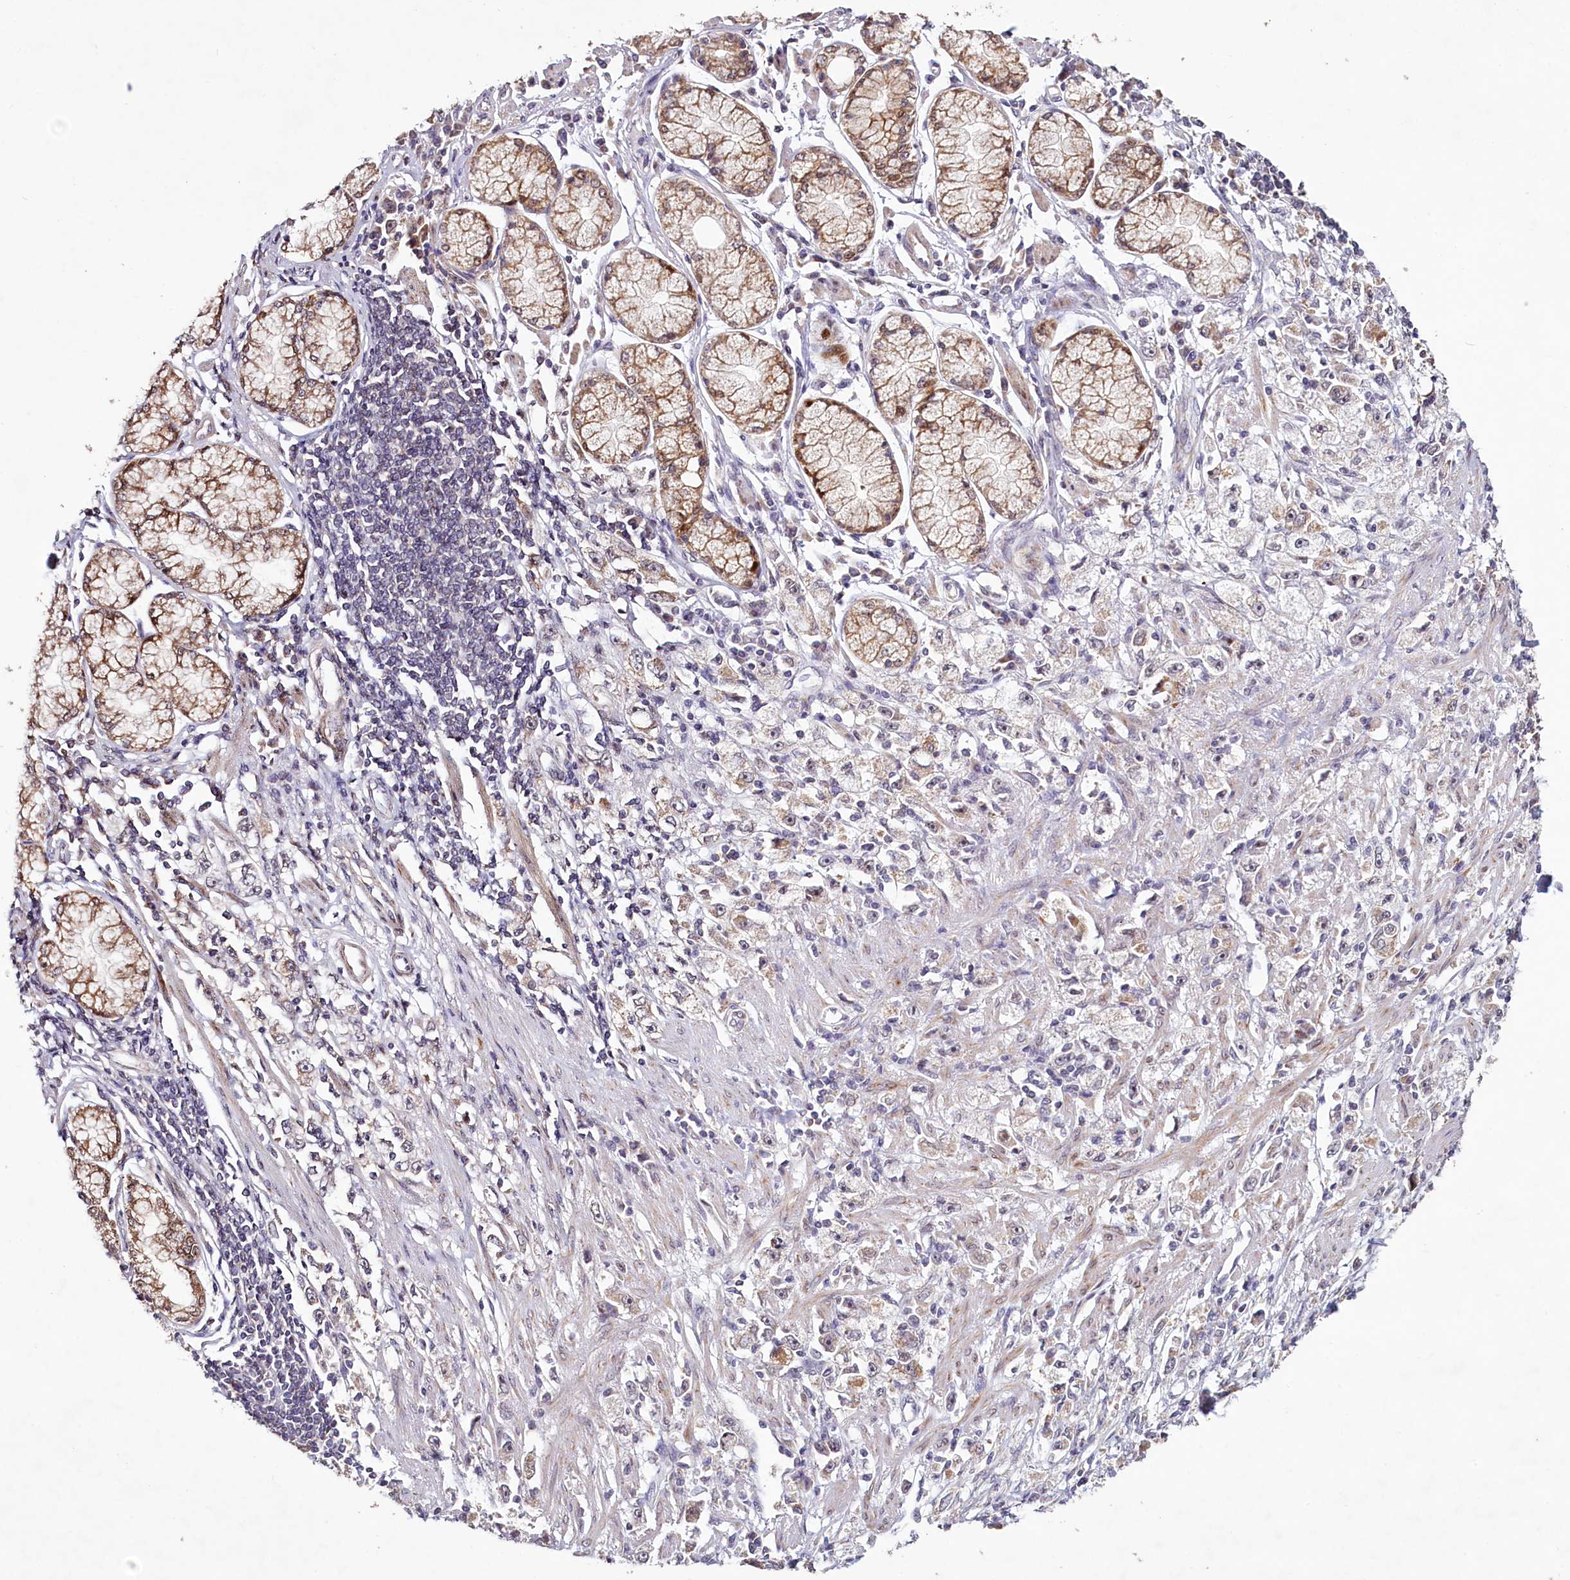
{"staining": {"intensity": "weak", "quantity": "25%-75%", "location": "cytoplasmic/membranous"}, "tissue": "stomach cancer", "cell_type": "Tumor cells", "image_type": "cancer", "snomed": [{"axis": "morphology", "description": "Adenocarcinoma, NOS"}, {"axis": "topography", "description": "Stomach"}], "caption": "The immunohistochemical stain shows weak cytoplasmic/membranous positivity in tumor cells of stomach adenocarcinoma tissue.", "gene": "PDE6D", "patient": {"sex": "female", "age": 59}}